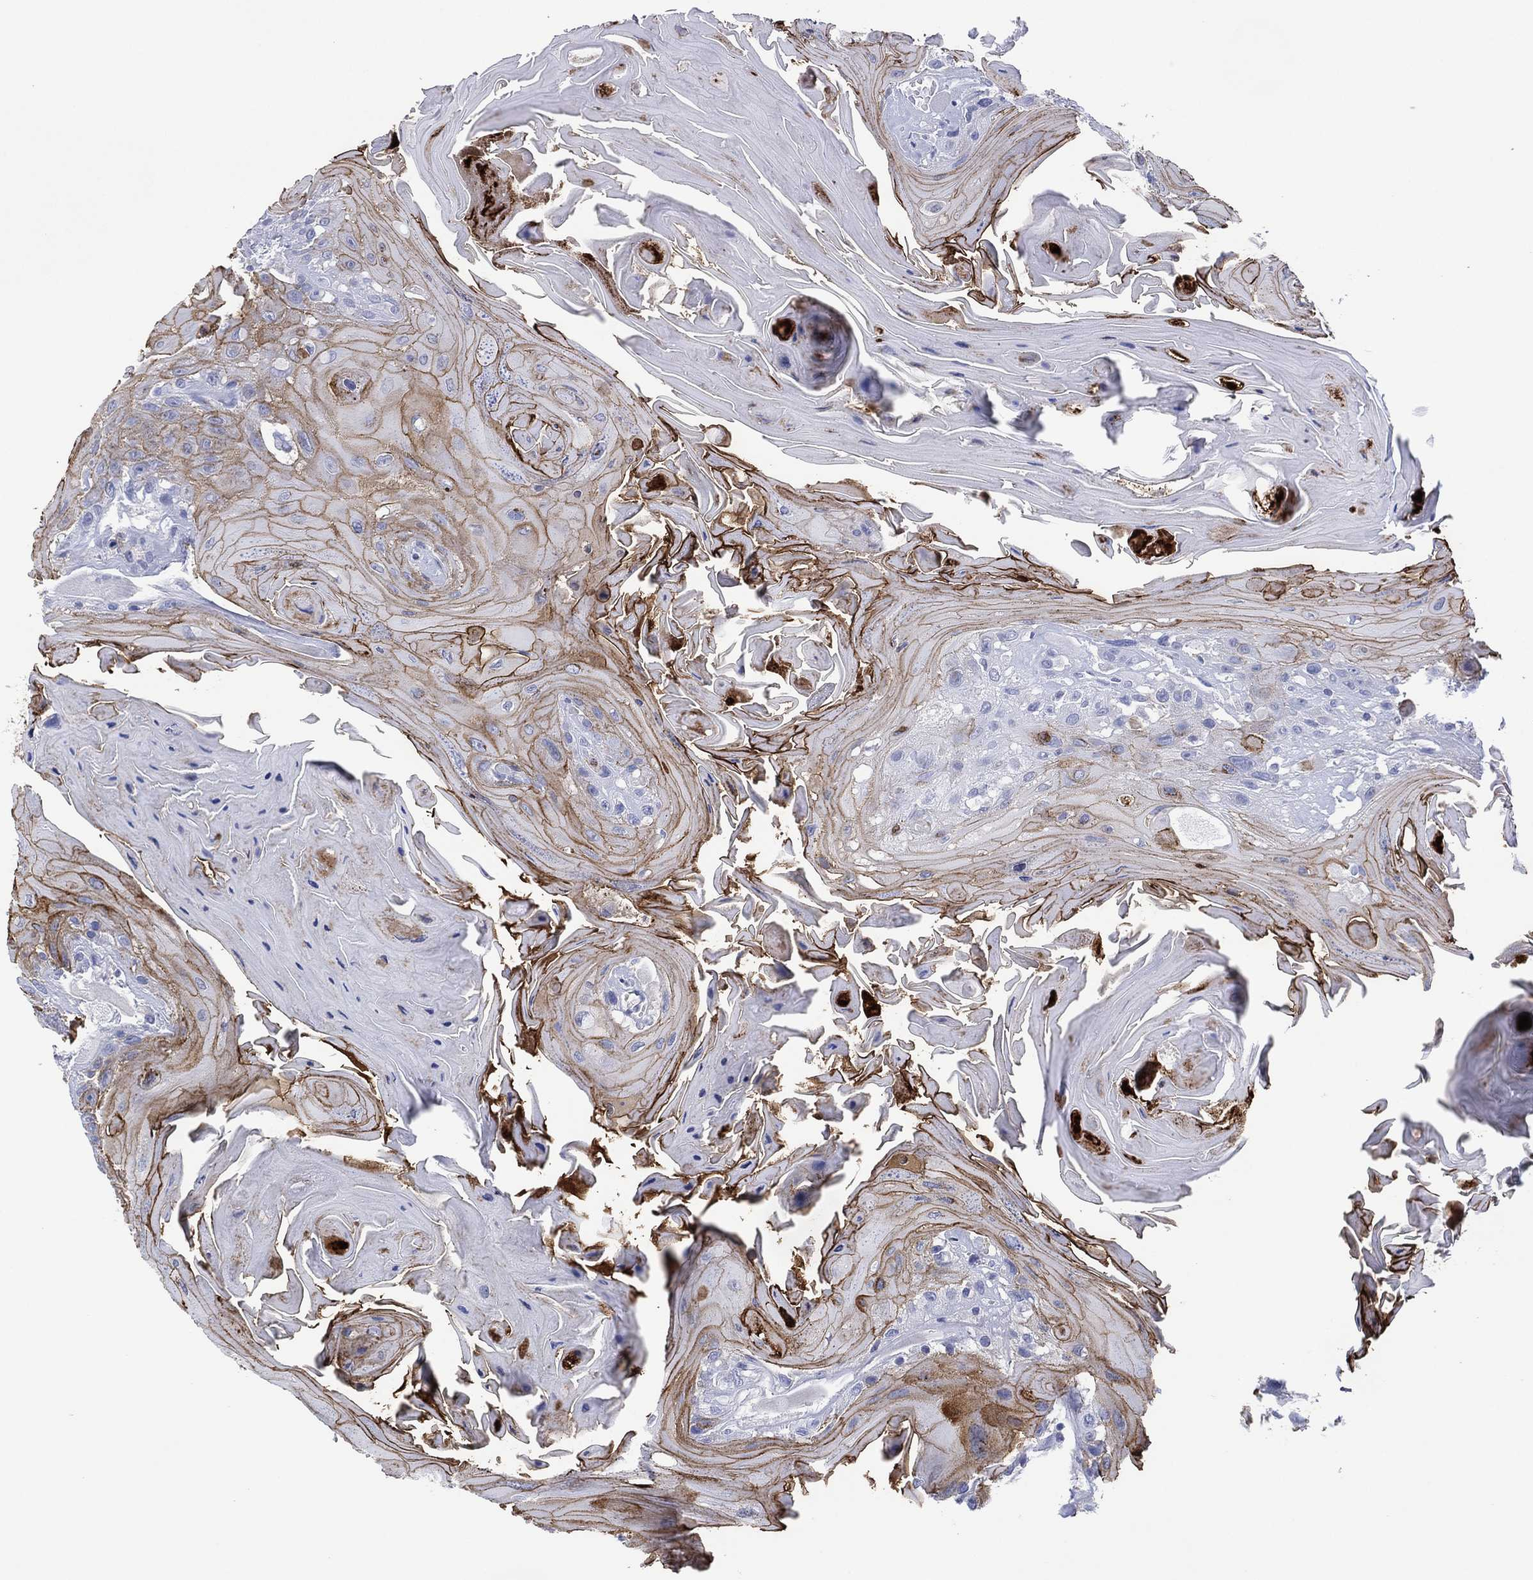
{"staining": {"intensity": "strong", "quantity": "25%-75%", "location": "cytoplasmic/membranous"}, "tissue": "head and neck cancer", "cell_type": "Tumor cells", "image_type": "cancer", "snomed": [{"axis": "morphology", "description": "Squamous cell carcinoma, NOS"}, {"axis": "topography", "description": "Head-Neck"}], "caption": "Tumor cells show strong cytoplasmic/membranous expression in approximately 25%-75% of cells in head and neck cancer. Using DAB (brown) and hematoxylin (blue) stains, captured at high magnification using brightfield microscopy.", "gene": "DSG1", "patient": {"sex": "female", "age": 59}}